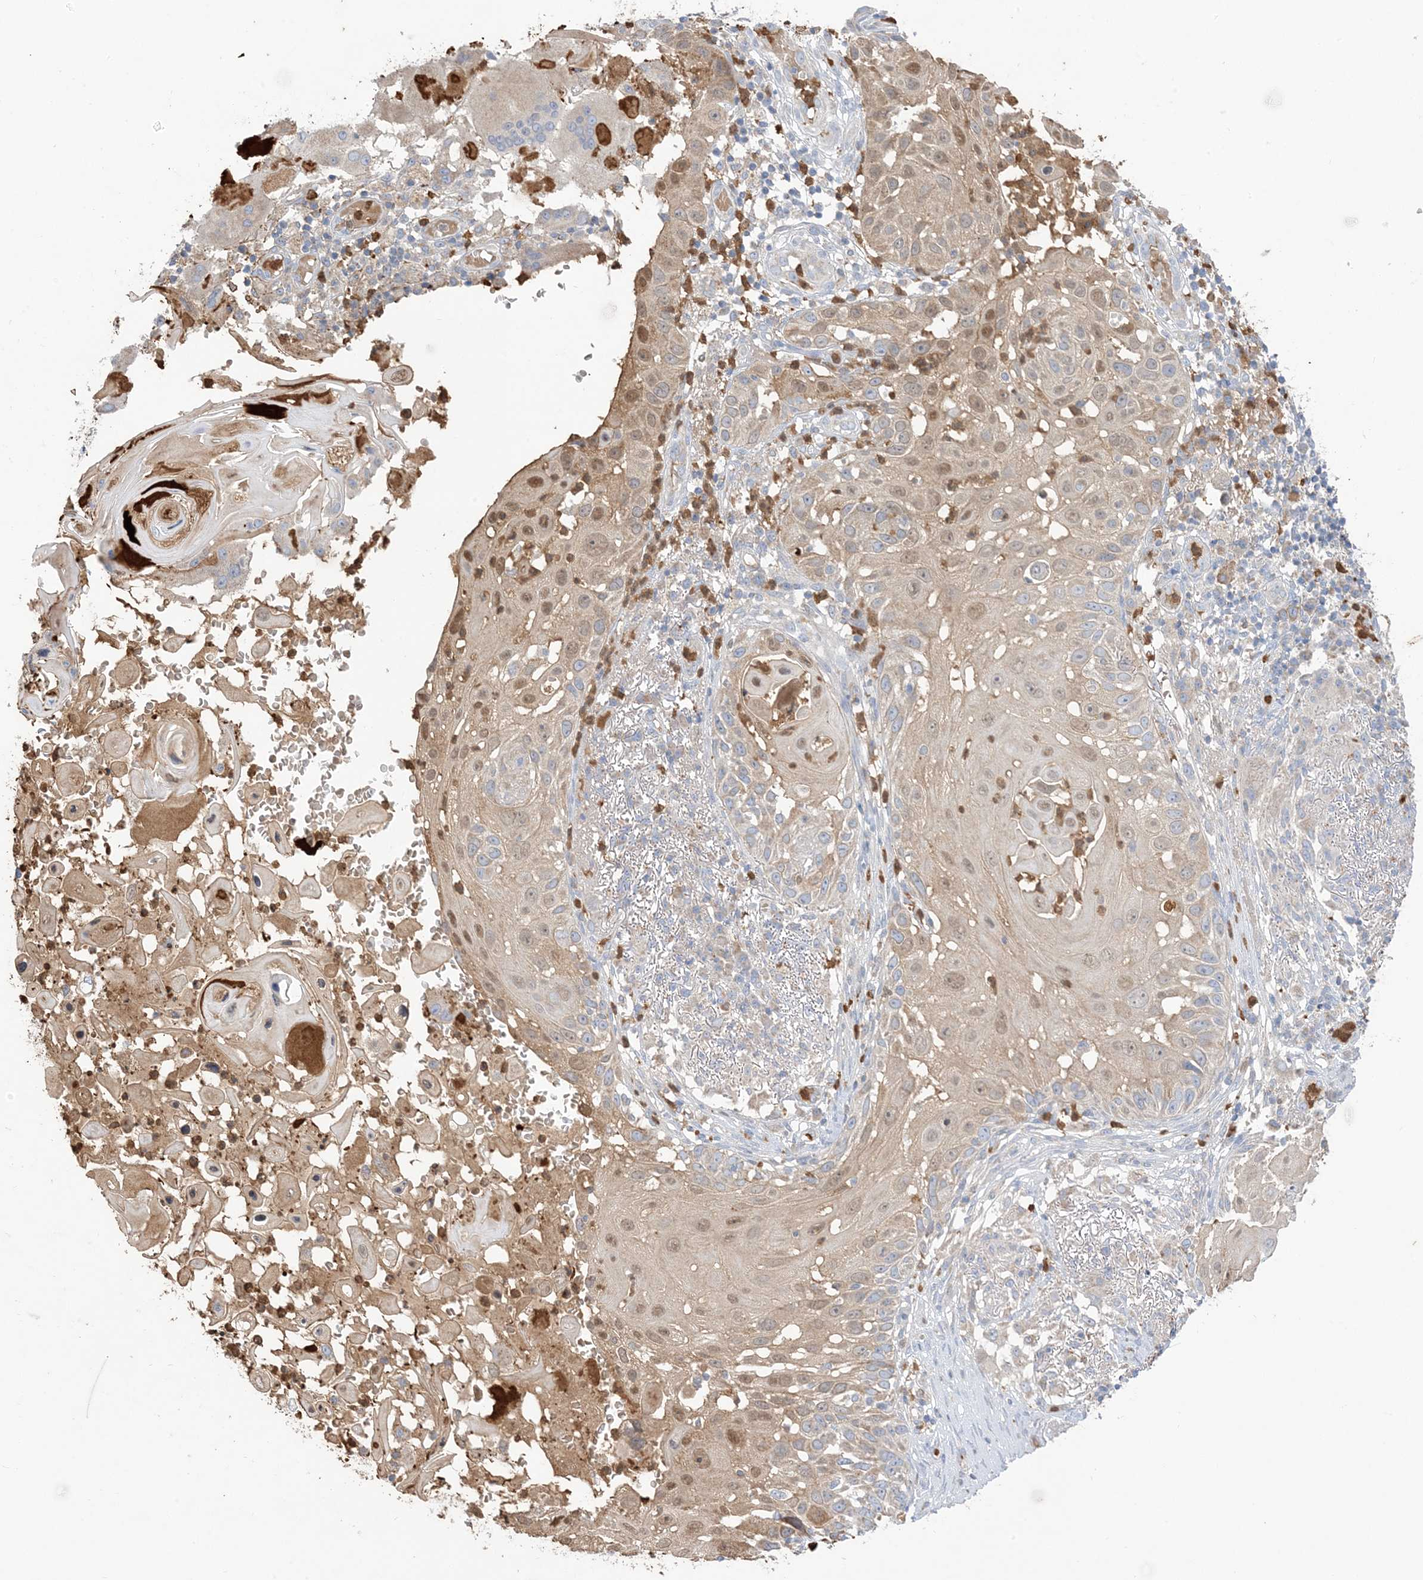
{"staining": {"intensity": "moderate", "quantity": "<25%", "location": "cytoplasmic/membranous,nuclear"}, "tissue": "skin cancer", "cell_type": "Tumor cells", "image_type": "cancer", "snomed": [{"axis": "morphology", "description": "Squamous cell carcinoma, NOS"}, {"axis": "topography", "description": "Skin"}], "caption": "Skin cancer (squamous cell carcinoma) was stained to show a protein in brown. There is low levels of moderate cytoplasmic/membranous and nuclear positivity in approximately <25% of tumor cells.", "gene": "DPP9", "patient": {"sex": "female", "age": 44}}